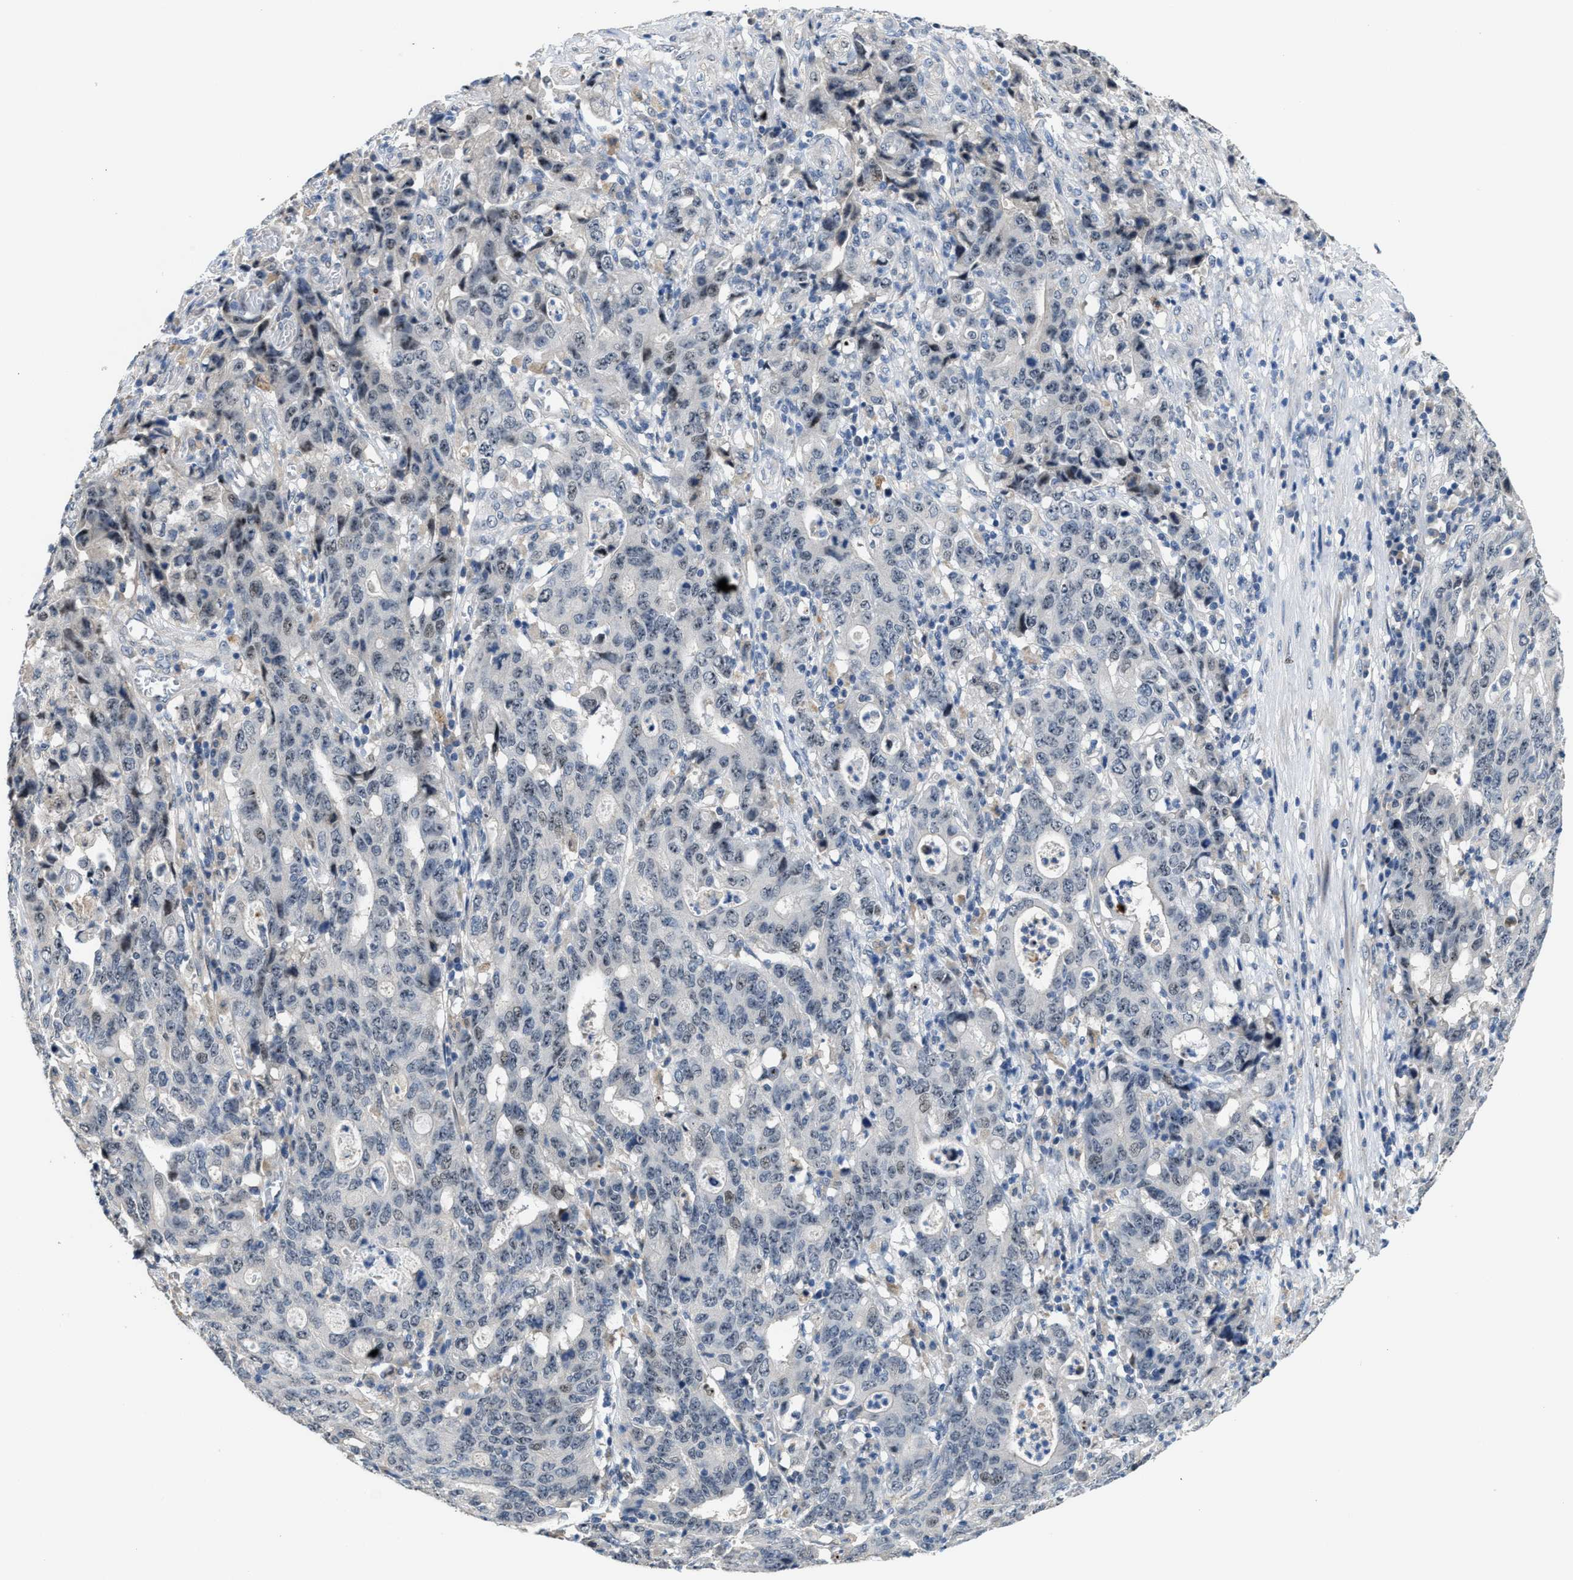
{"staining": {"intensity": "weak", "quantity": "<25%", "location": "nuclear"}, "tissue": "stomach cancer", "cell_type": "Tumor cells", "image_type": "cancer", "snomed": [{"axis": "morphology", "description": "Adenocarcinoma, NOS"}, {"axis": "topography", "description": "Stomach, upper"}], "caption": "This is an IHC image of stomach adenocarcinoma. There is no positivity in tumor cells.", "gene": "ZNF783", "patient": {"sex": "male", "age": 69}}